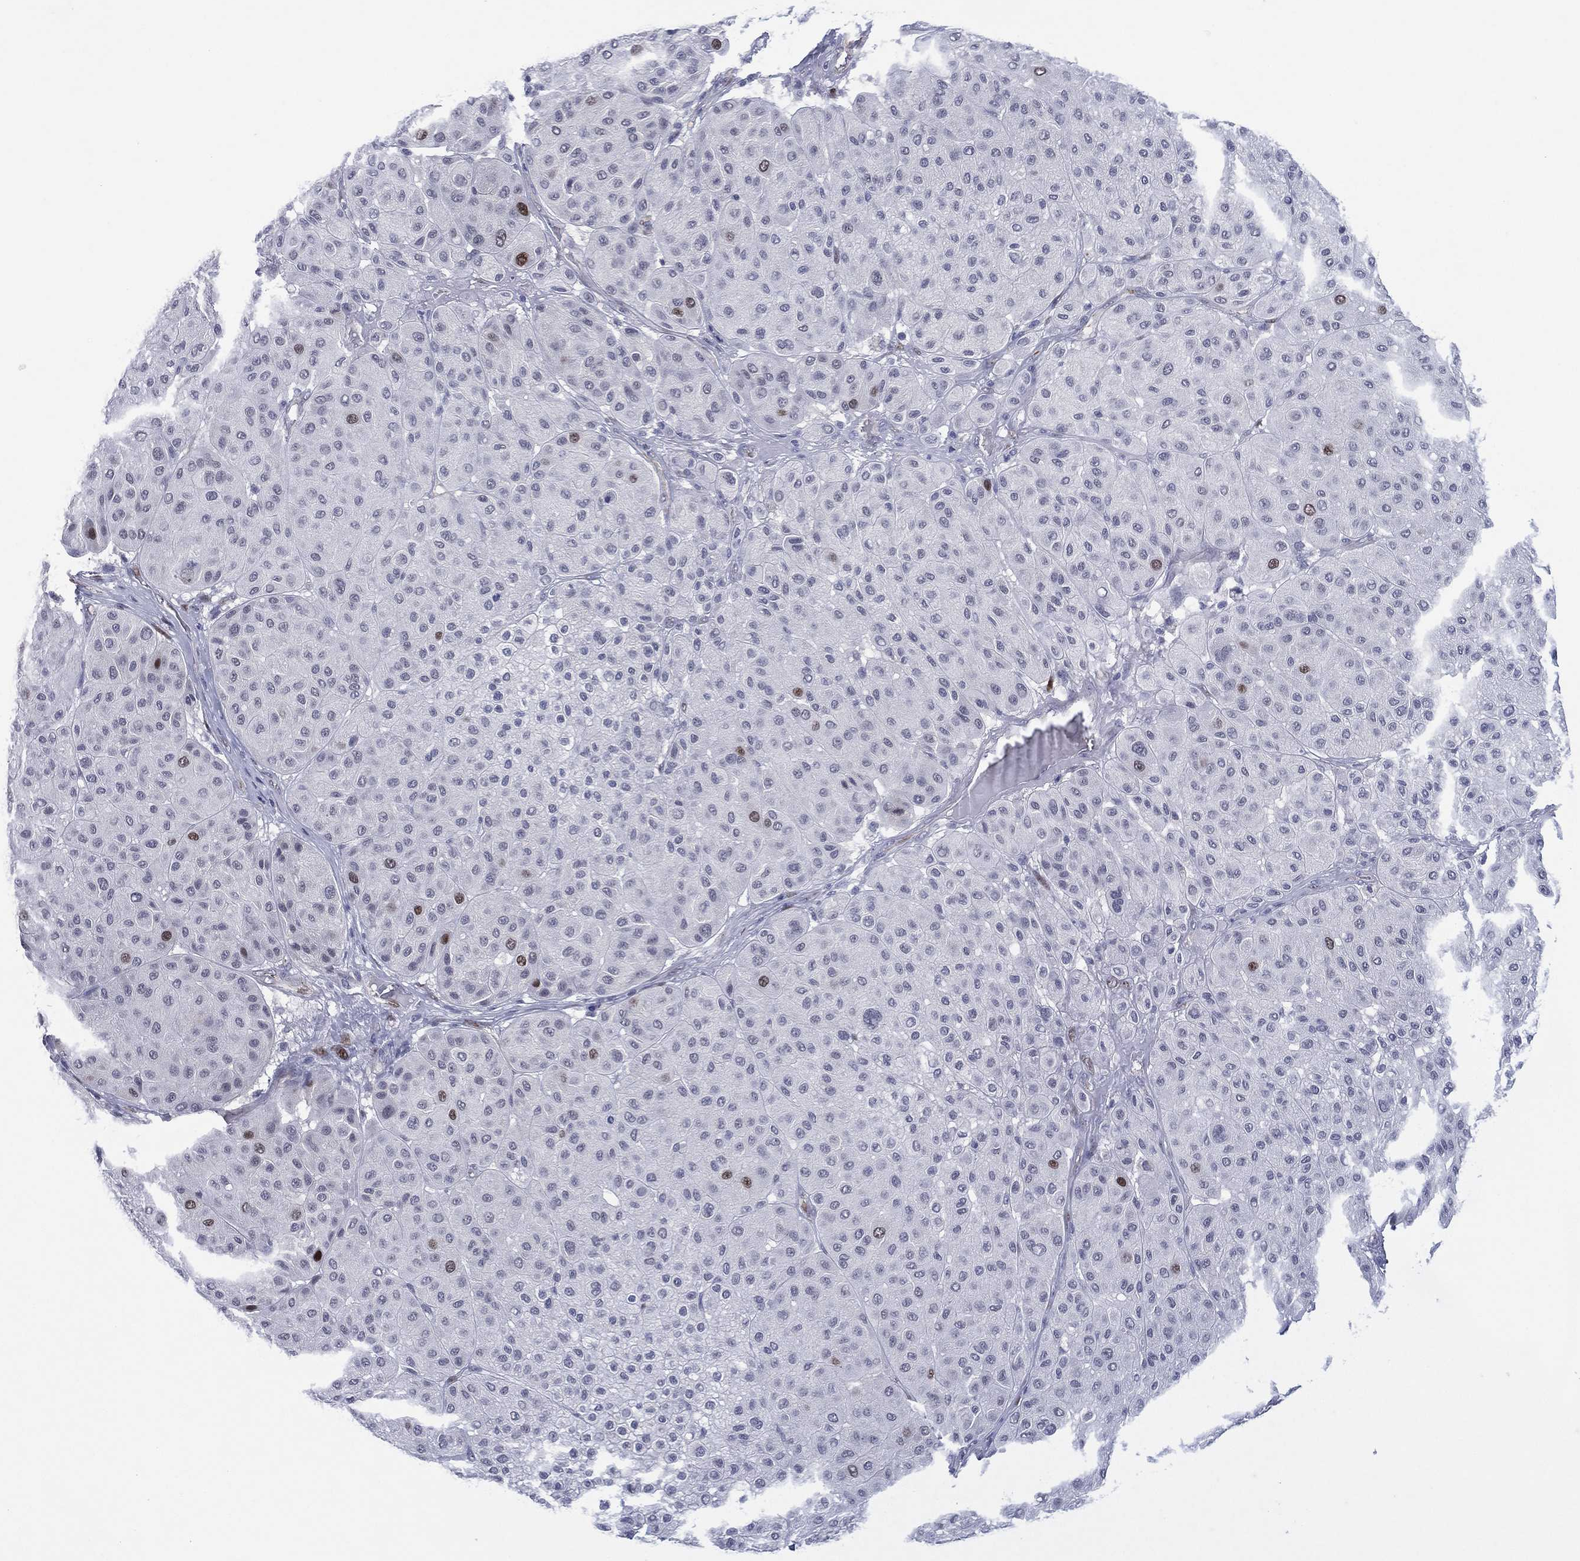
{"staining": {"intensity": "strong", "quantity": "<25%", "location": "nuclear"}, "tissue": "melanoma", "cell_type": "Tumor cells", "image_type": "cancer", "snomed": [{"axis": "morphology", "description": "Malignant melanoma, Metastatic site"}, {"axis": "topography", "description": "Smooth muscle"}], "caption": "Tumor cells display medium levels of strong nuclear staining in approximately <25% of cells in human melanoma.", "gene": "GATA6", "patient": {"sex": "male", "age": 41}}